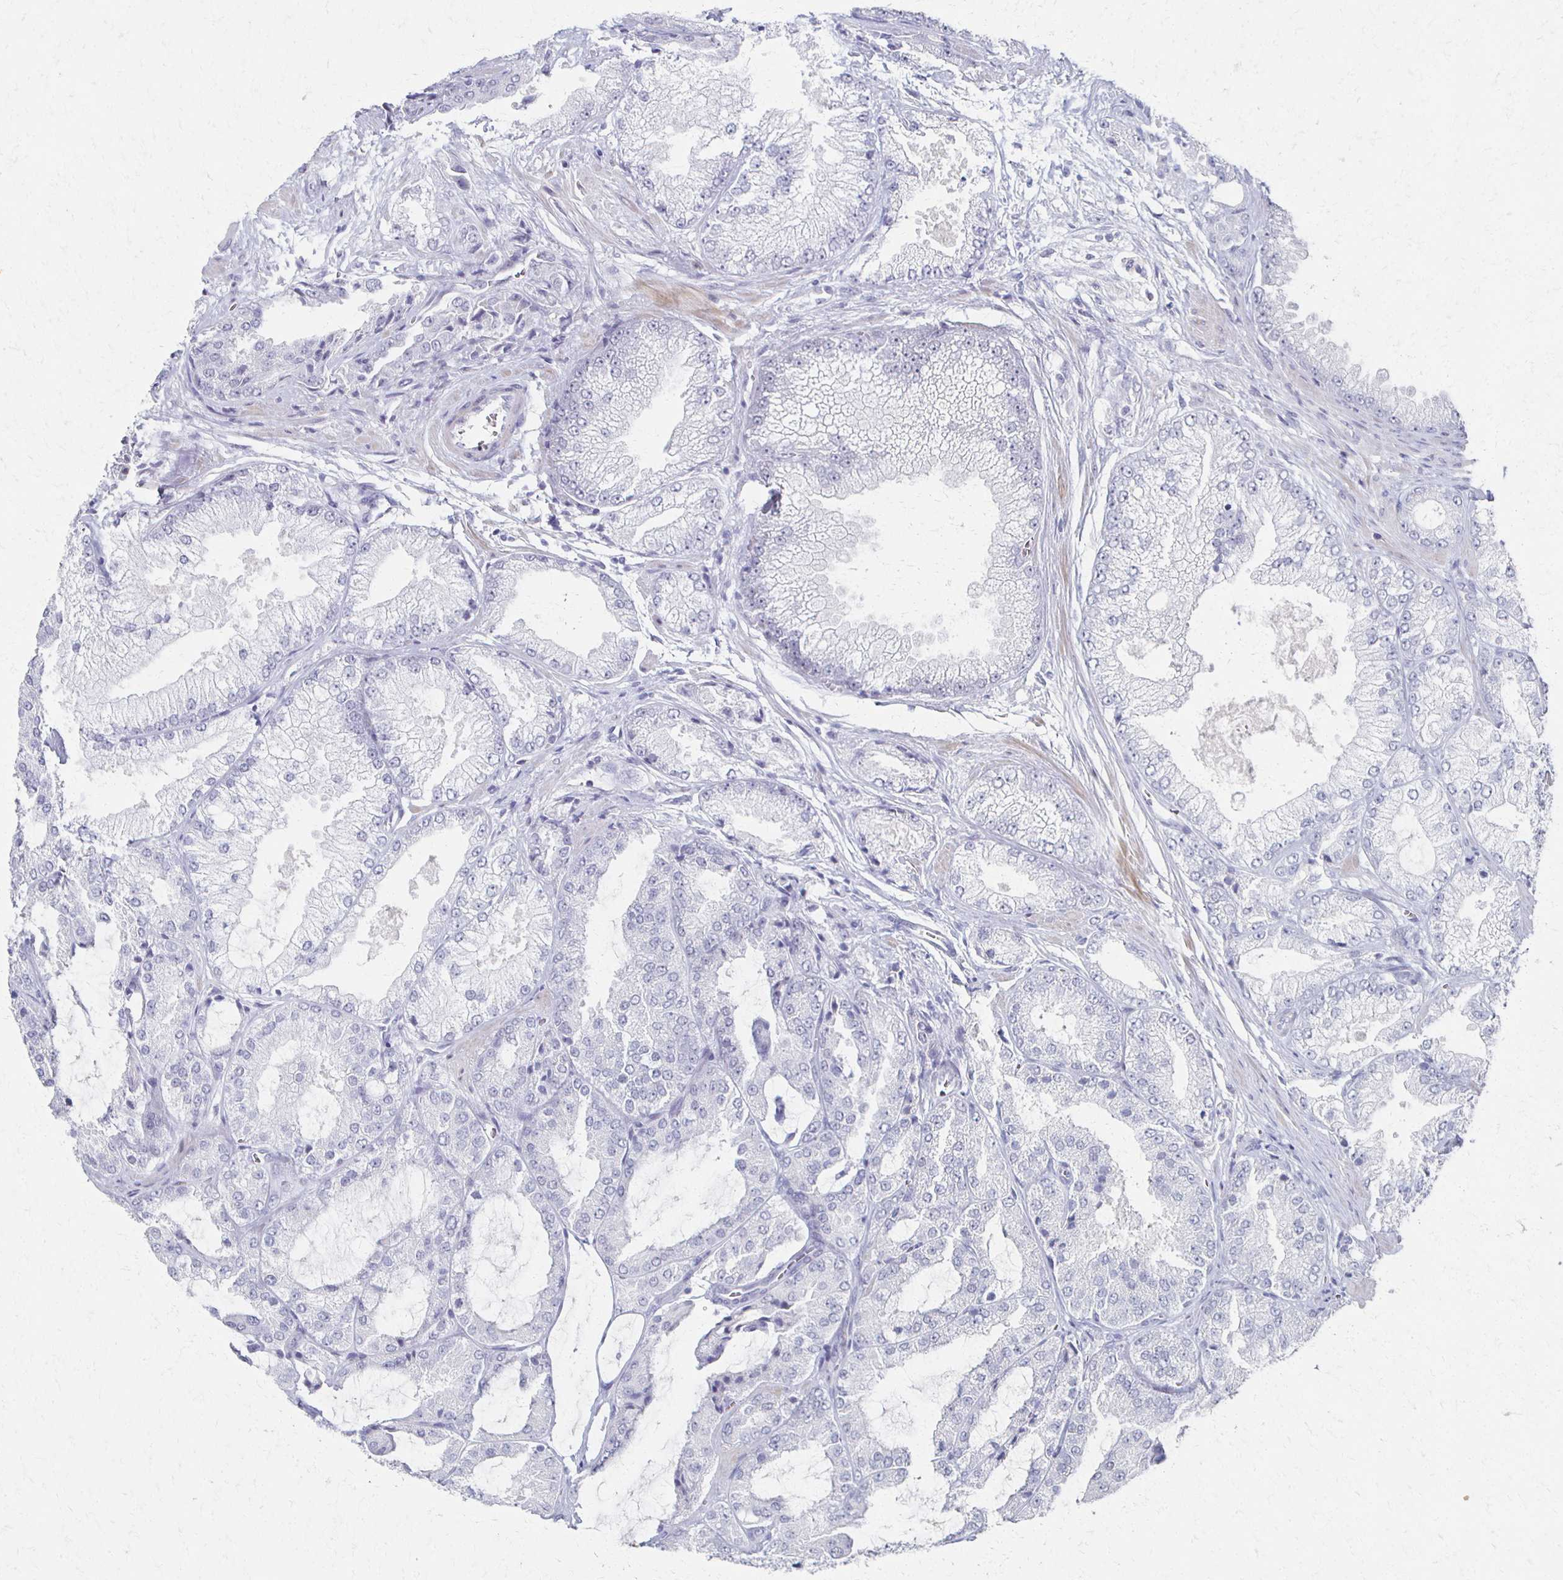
{"staining": {"intensity": "negative", "quantity": "none", "location": "none"}, "tissue": "prostate cancer", "cell_type": "Tumor cells", "image_type": "cancer", "snomed": [{"axis": "morphology", "description": "Adenocarcinoma, High grade"}, {"axis": "topography", "description": "Prostate"}], "caption": "This histopathology image is of prostate cancer stained with IHC to label a protein in brown with the nuclei are counter-stained blue. There is no positivity in tumor cells.", "gene": "CXCR2", "patient": {"sex": "male", "age": 68}}